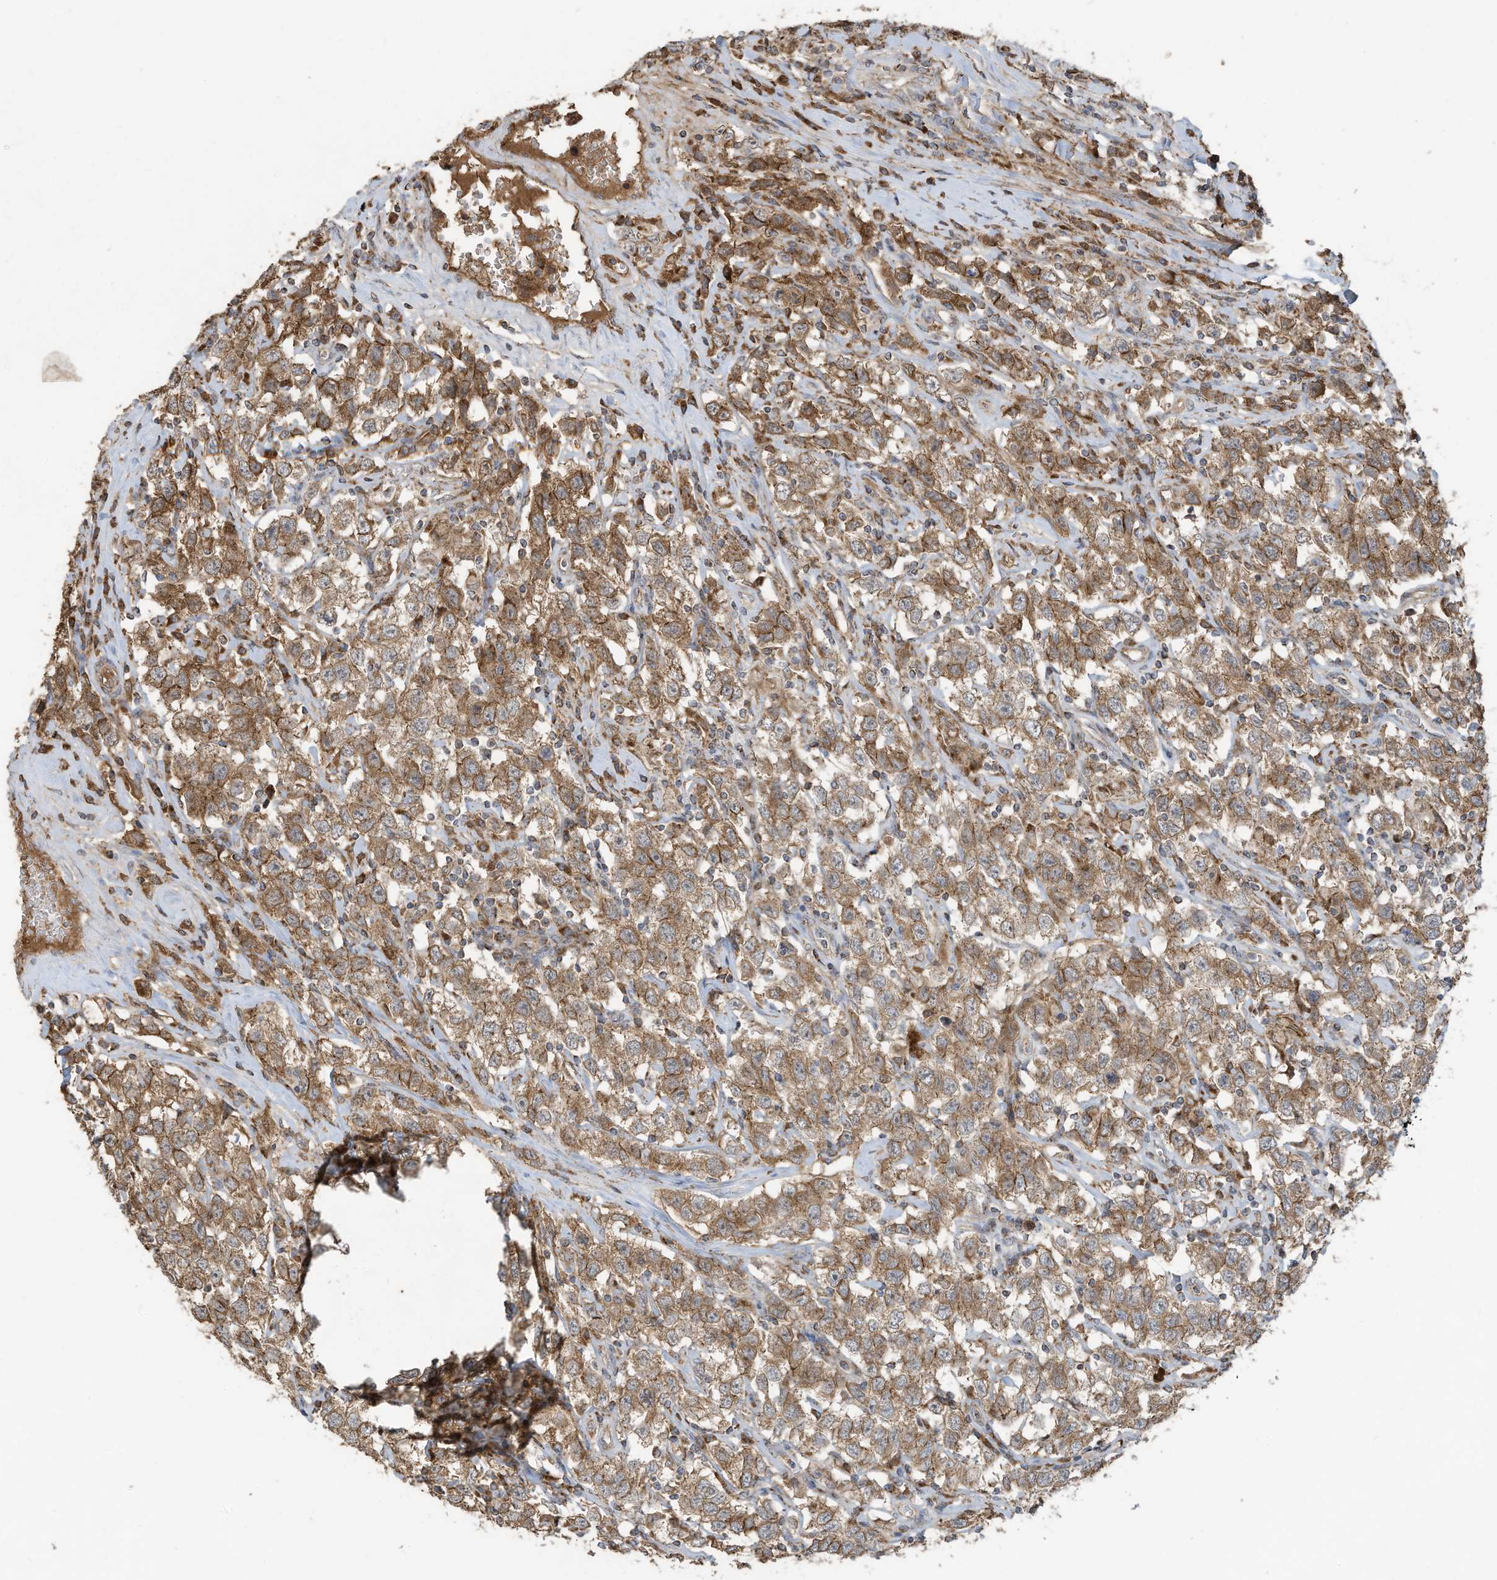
{"staining": {"intensity": "moderate", "quantity": ">75%", "location": "cytoplasmic/membranous"}, "tissue": "testis cancer", "cell_type": "Tumor cells", "image_type": "cancer", "snomed": [{"axis": "morphology", "description": "Seminoma, NOS"}, {"axis": "topography", "description": "Testis"}], "caption": "Approximately >75% of tumor cells in human testis cancer show moderate cytoplasmic/membranous protein positivity as visualized by brown immunohistochemical staining.", "gene": "C2orf74", "patient": {"sex": "male", "age": 41}}